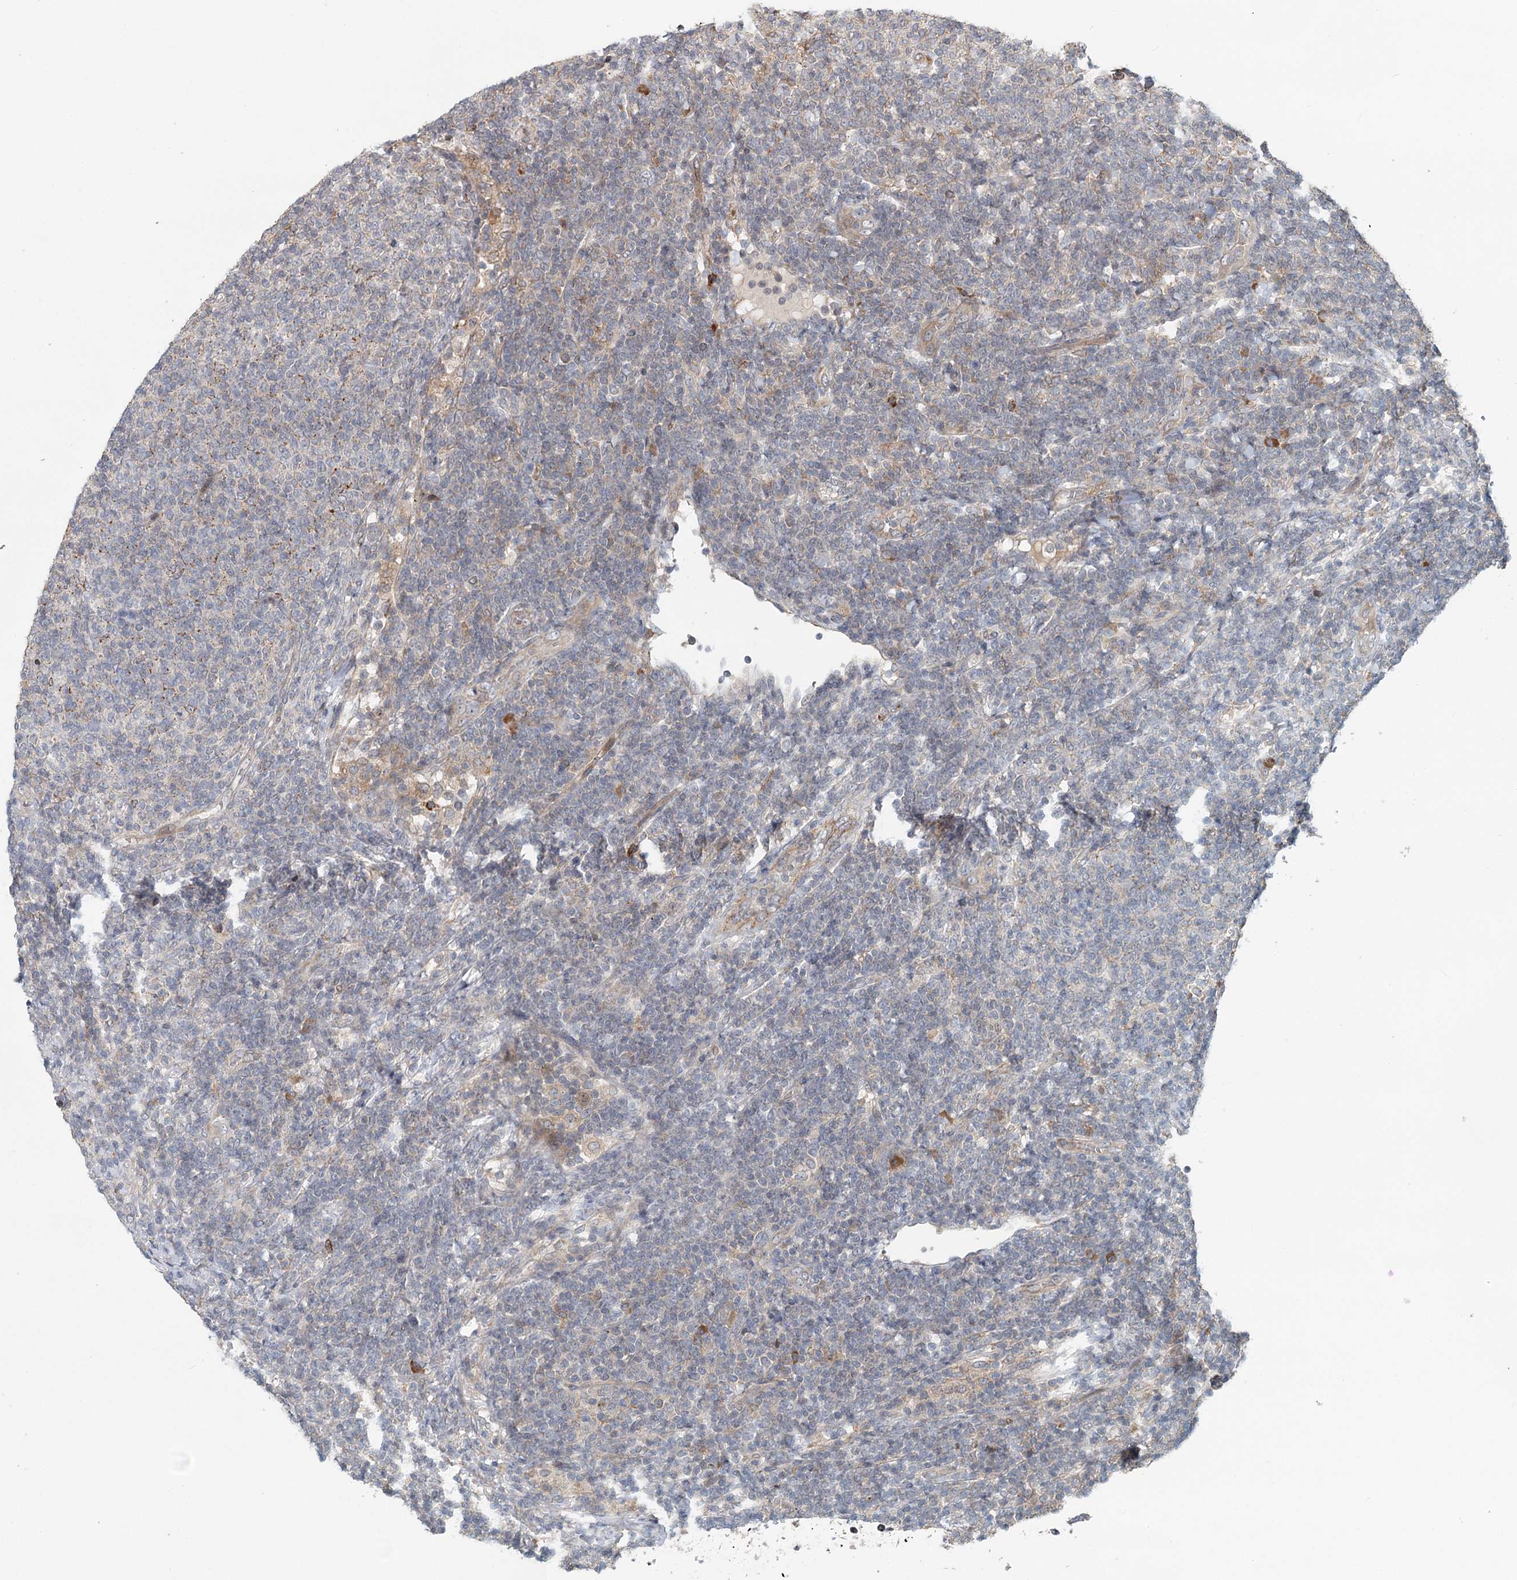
{"staining": {"intensity": "negative", "quantity": "none", "location": "none"}, "tissue": "lymphoma", "cell_type": "Tumor cells", "image_type": "cancer", "snomed": [{"axis": "morphology", "description": "Malignant lymphoma, non-Hodgkin's type, Low grade"}, {"axis": "topography", "description": "Lymph node"}], "caption": "IHC of lymphoma displays no positivity in tumor cells.", "gene": "RNF111", "patient": {"sex": "male", "age": 66}}